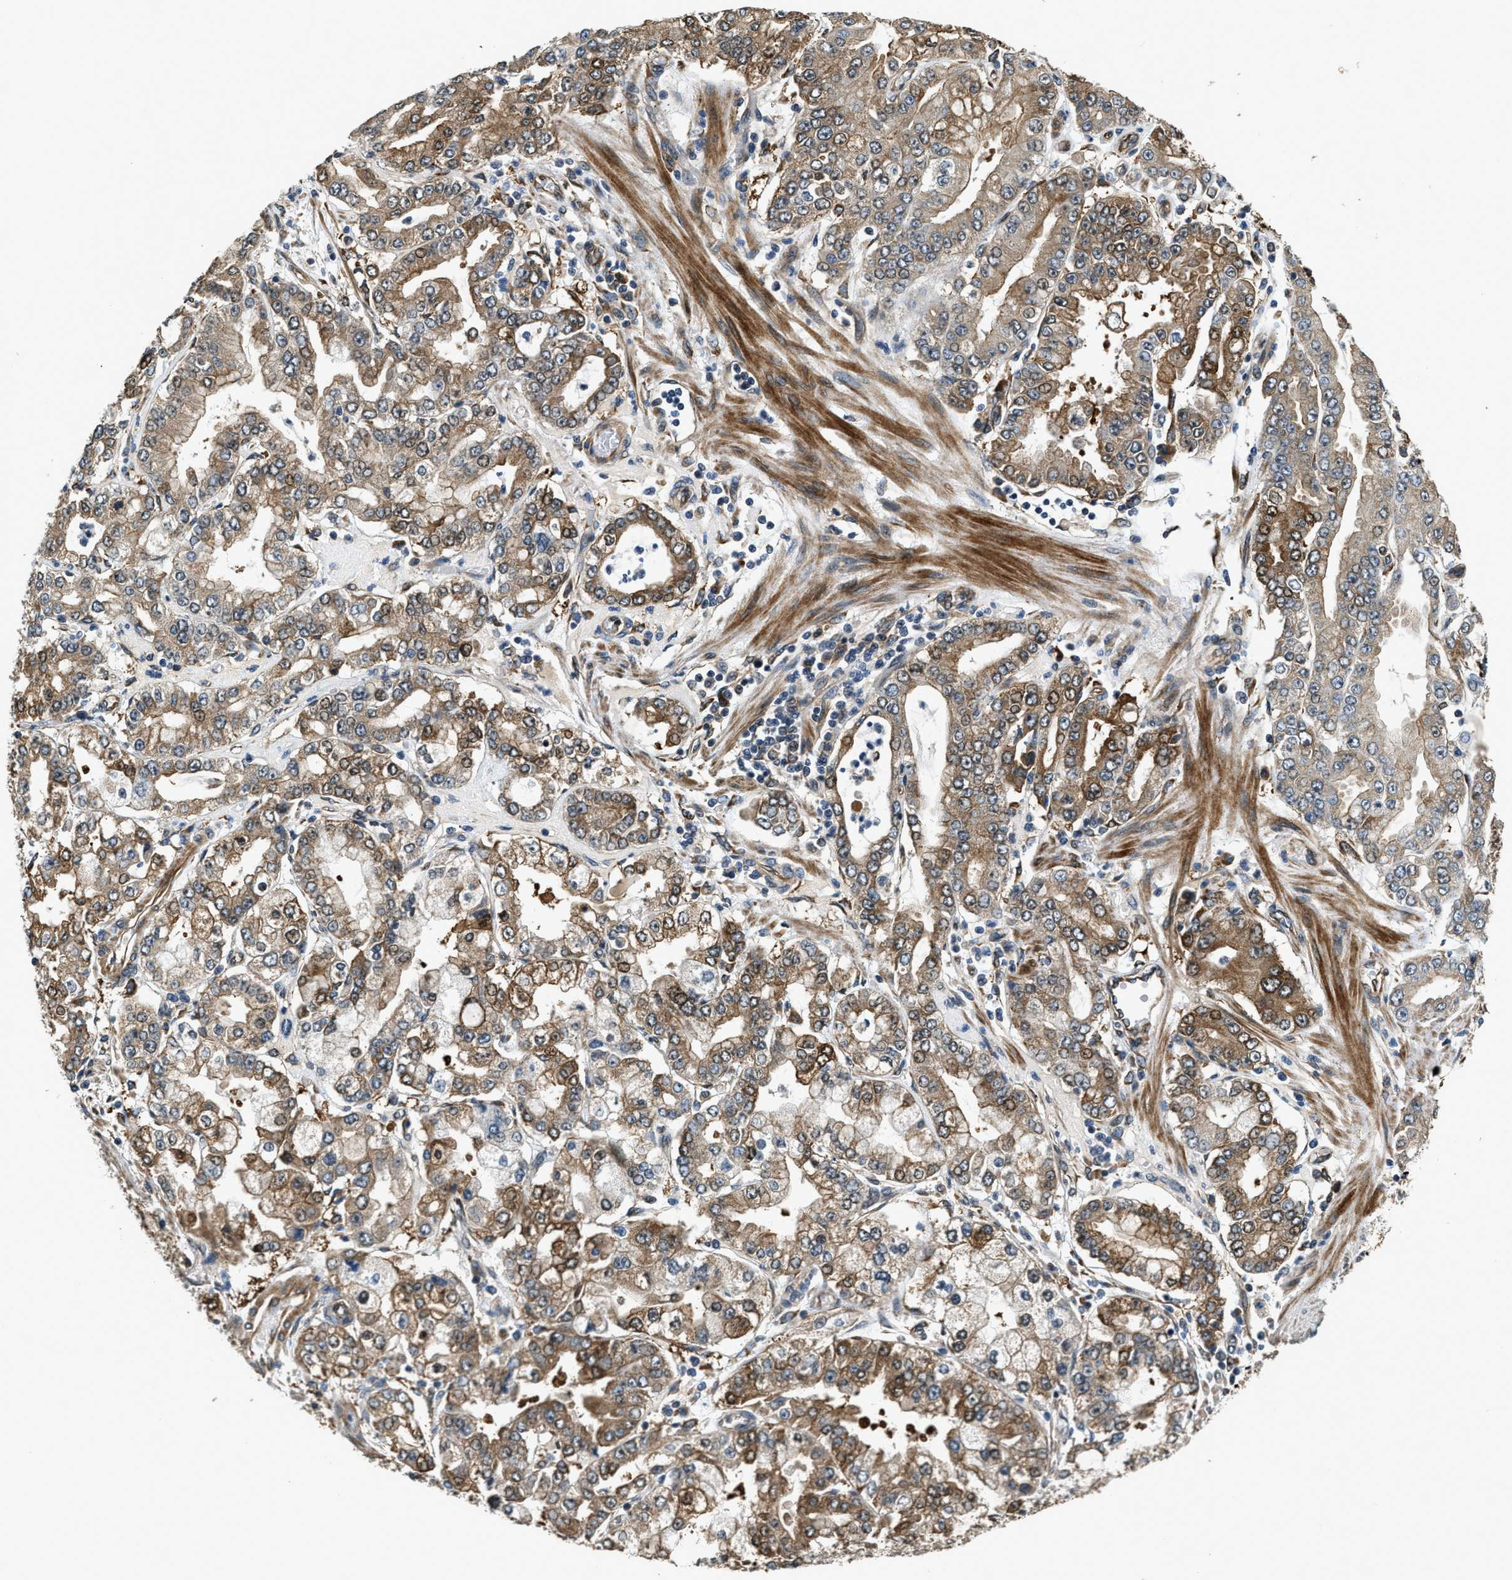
{"staining": {"intensity": "moderate", "quantity": ">75%", "location": "cytoplasmic/membranous"}, "tissue": "stomach cancer", "cell_type": "Tumor cells", "image_type": "cancer", "snomed": [{"axis": "morphology", "description": "Adenocarcinoma, NOS"}, {"axis": "topography", "description": "Stomach"}], "caption": "Immunohistochemical staining of human stomach cancer (adenocarcinoma) displays medium levels of moderate cytoplasmic/membranous staining in approximately >75% of tumor cells.", "gene": "ALOX12", "patient": {"sex": "male", "age": 76}}